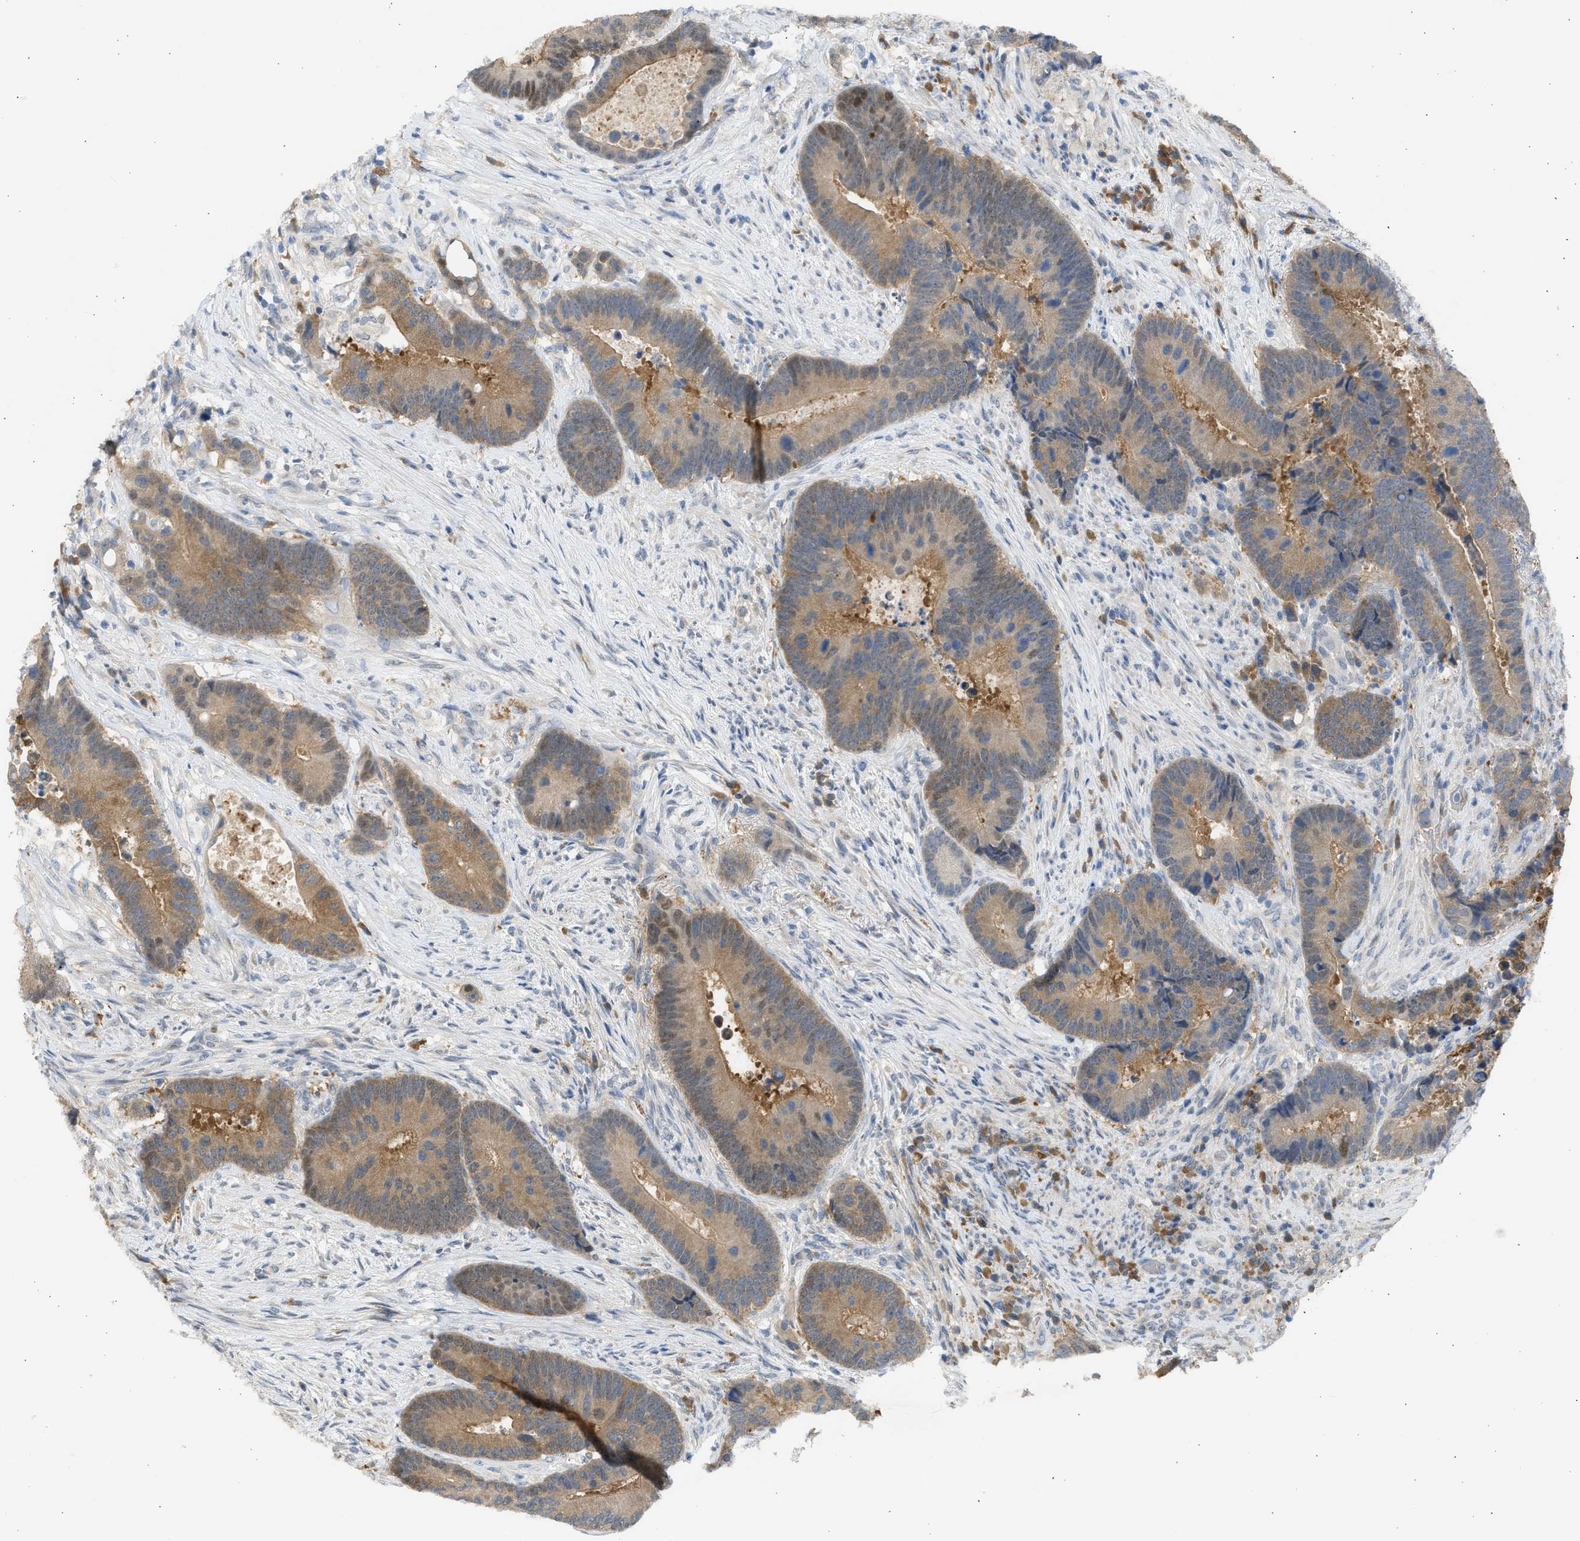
{"staining": {"intensity": "moderate", "quantity": ">75%", "location": "cytoplasmic/membranous"}, "tissue": "colorectal cancer", "cell_type": "Tumor cells", "image_type": "cancer", "snomed": [{"axis": "morphology", "description": "Adenocarcinoma, NOS"}, {"axis": "topography", "description": "Rectum"}], "caption": "This image displays IHC staining of colorectal adenocarcinoma, with medium moderate cytoplasmic/membranous expression in about >75% of tumor cells.", "gene": "MAPK7", "patient": {"sex": "female", "age": 89}}